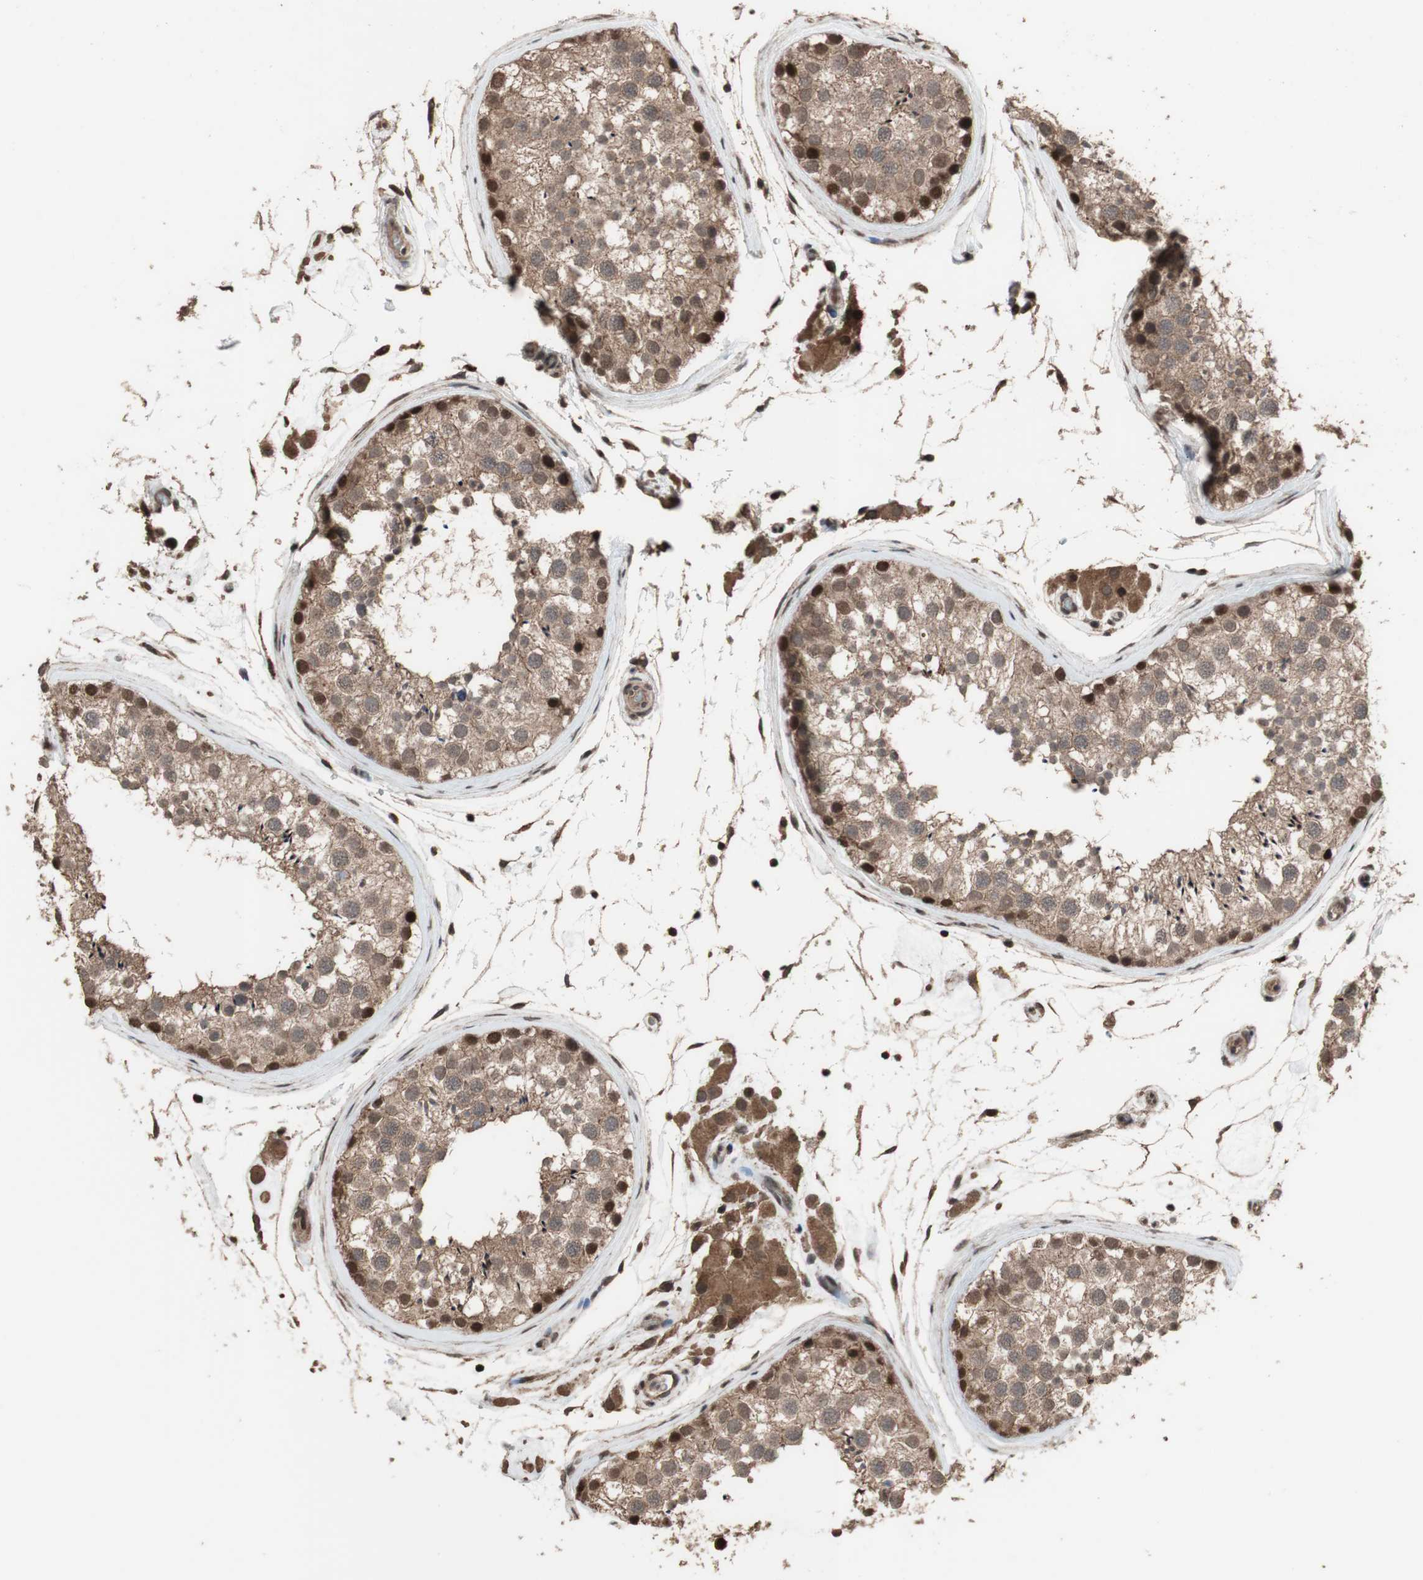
{"staining": {"intensity": "moderate", "quantity": ">75%", "location": "cytoplasmic/membranous,nuclear"}, "tissue": "testis", "cell_type": "Cells in seminiferous ducts", "image_type": "normal", "snomed": [{"axis": "morphology", "description": "Normal tissue, NOS"}, {"axis": "topography", "description": "Testis"}], "caption": "Testis stained for a protein reveals moderate cytoplasmic/membranous,nuclear positivity in cells in seminiferous ducts. The protein is stained brown, and the nuclei are stained in blue (DAB (3,3'-diaminobenzidine) IHC with brightfield microscopy, high magnification).", "gene": "KANSL1", "patient": {"sex": "male", "age": 46}}